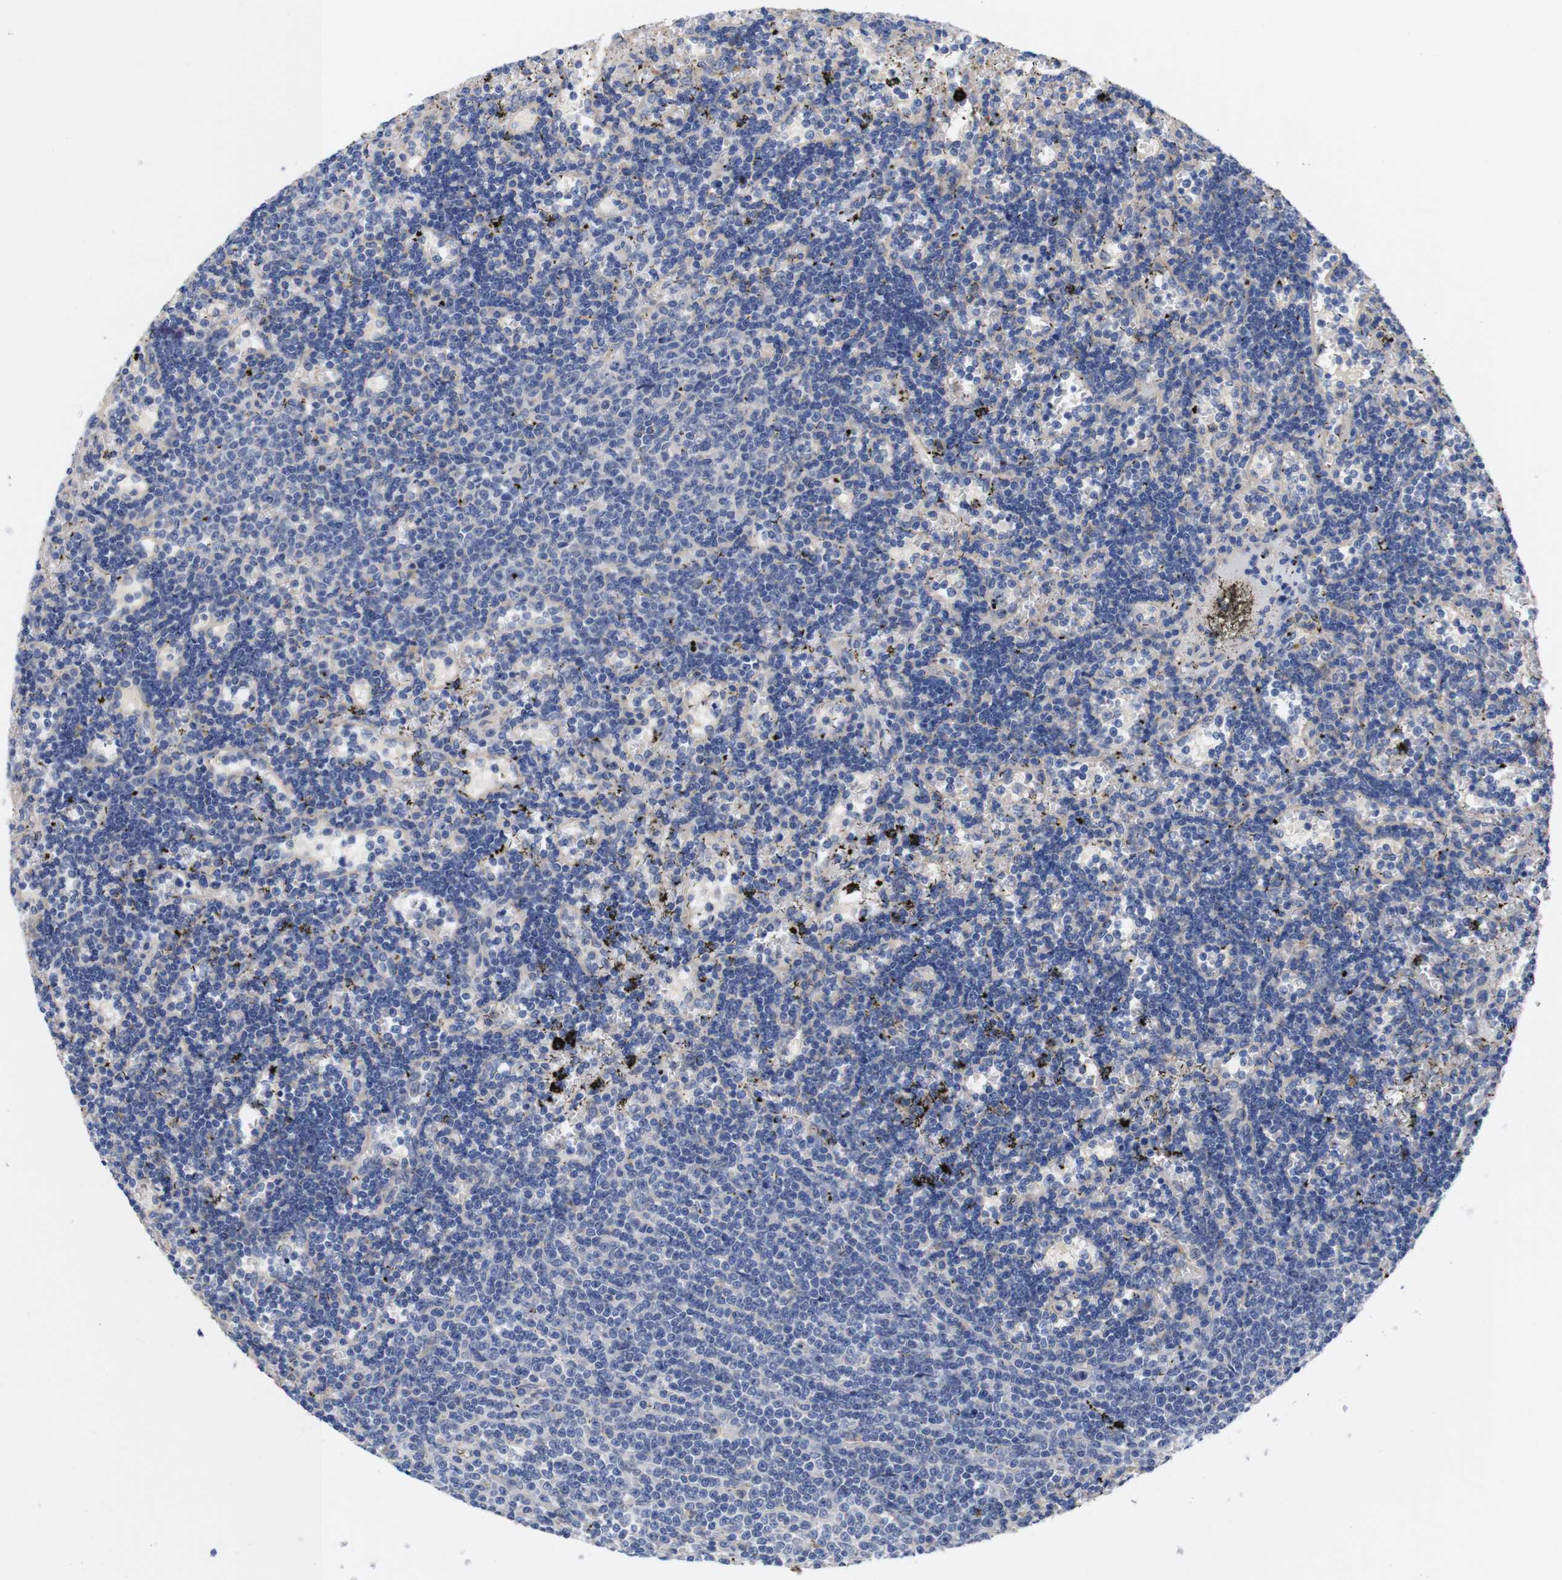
{"staining": {"intensity": "negative", "quantity": "none", "location": "none"}, "tissue": "lymphoma", "cell_type": "Tumor cells", "image_type": "cancer", "snomed": [{"axis": "morphology", "description": "Malignant lymphoma, non-Hodgkin's type, Low grade"}, {"axis": "topography", "description": "Spleen"}], "caption": "DAB (3,3'-diaminobenzidine) immunohistochemical staining of lymphoma shows no significant staining in tumor cells.", "gene": "USH1C", "patient": {"sex": "male", "age": 60}}